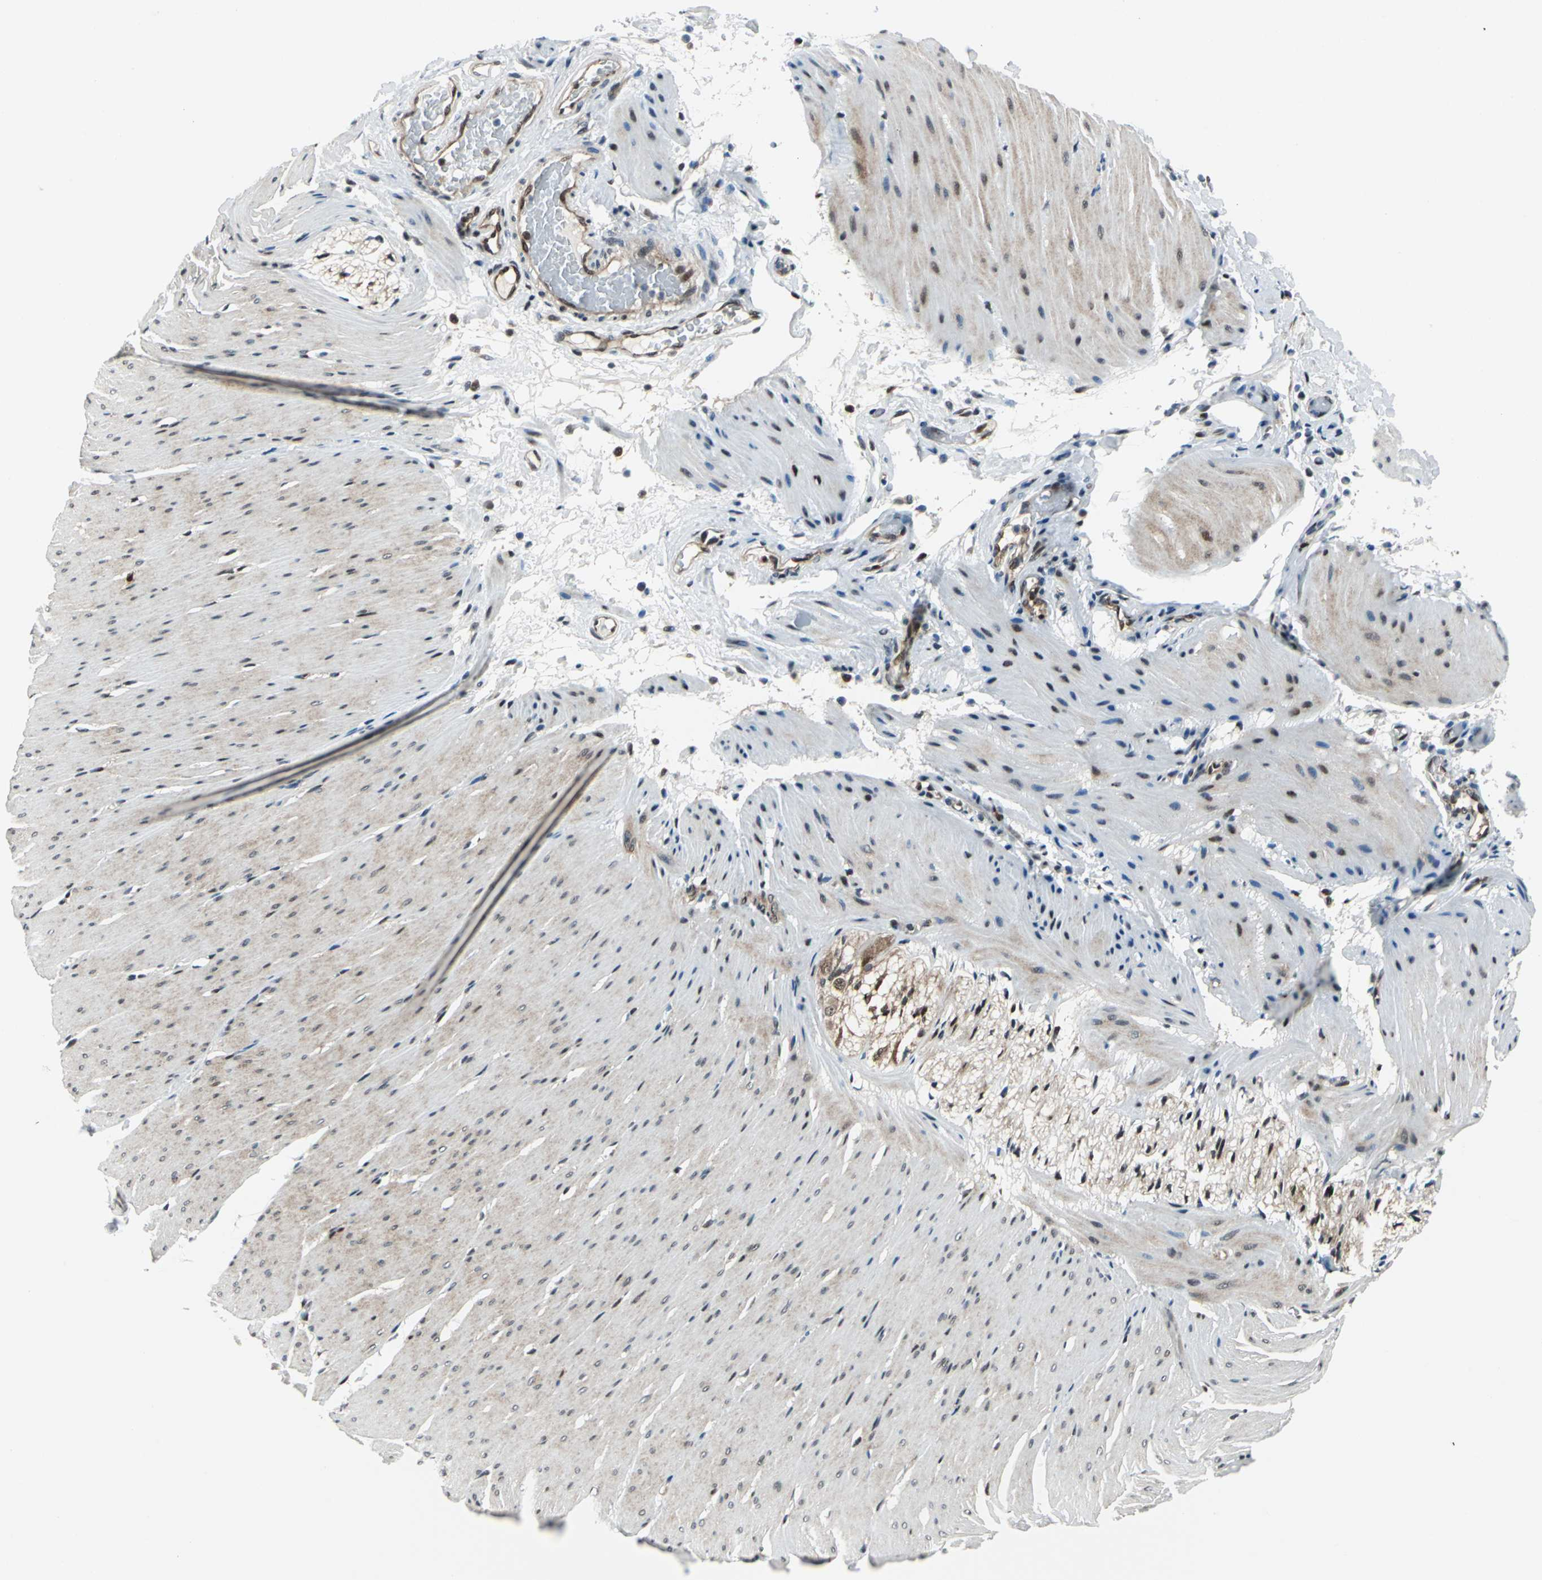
{"staining": {"intensity": "weak", "quantity": "<25%", "location": "cytoplasmic/membranous"}, "tissue": "smooth muscle", "cell_type": "Smooth muscle cells", "image_type": "normal", "snomed": [{"axis": "morphology", "description": "Normal tissue, NOS"}, {"axis": "topography", "description": "Smooth muscle"}, {"axis": "topography", "description": "Colon"}], "caption": "High power microscopy image of an immunohistochemistry (IHC) histopathology image of benign smooth muscle, revealing no significant positivity in smooth muscle cells. (DAB immunohistochemistry visualized using brightfield microscopy, high magnification).", "gene": "POLR3K", "patient": {"sex": "male", "age": 67}}